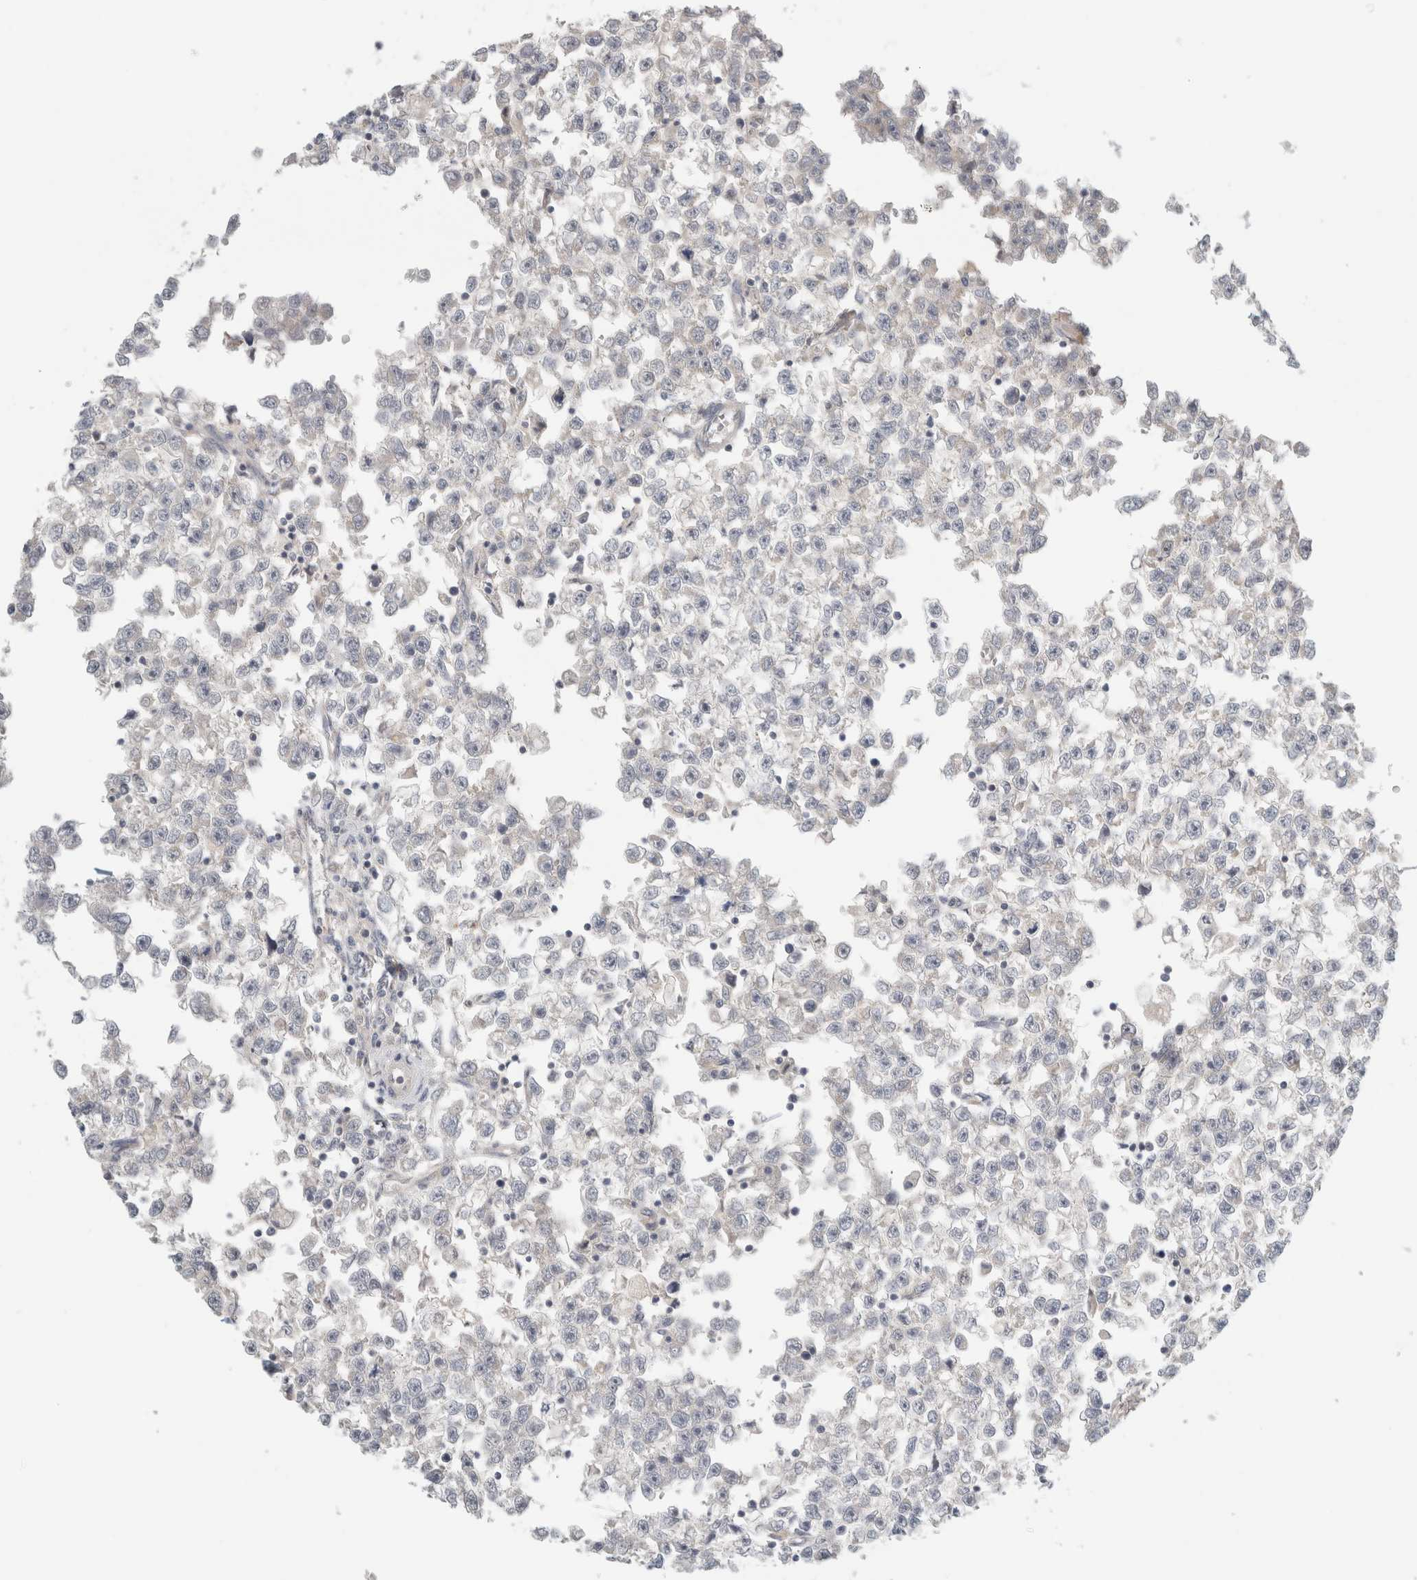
{"staining": {"intensity": "negative", "quantity": "none", "location": "none"}, "tissue": "testis cancer", "cell_type": "Tumor cells", "image_type": "cancer", "snomed": [{"axis": "morphology", "description": "Seminoma, NOS"}, {"axis": "morphology", "description": "Carcinoma, Embryonal, NOS"}, {"axis": "topography", "description": "Testis"}], "caption": "Testis embryonal carcinoma was stained to show a protein in brown. There is no significant staining in tumor cells.", "gene": "KPNA5", "patient": {"sex": "male", "age": 51}}